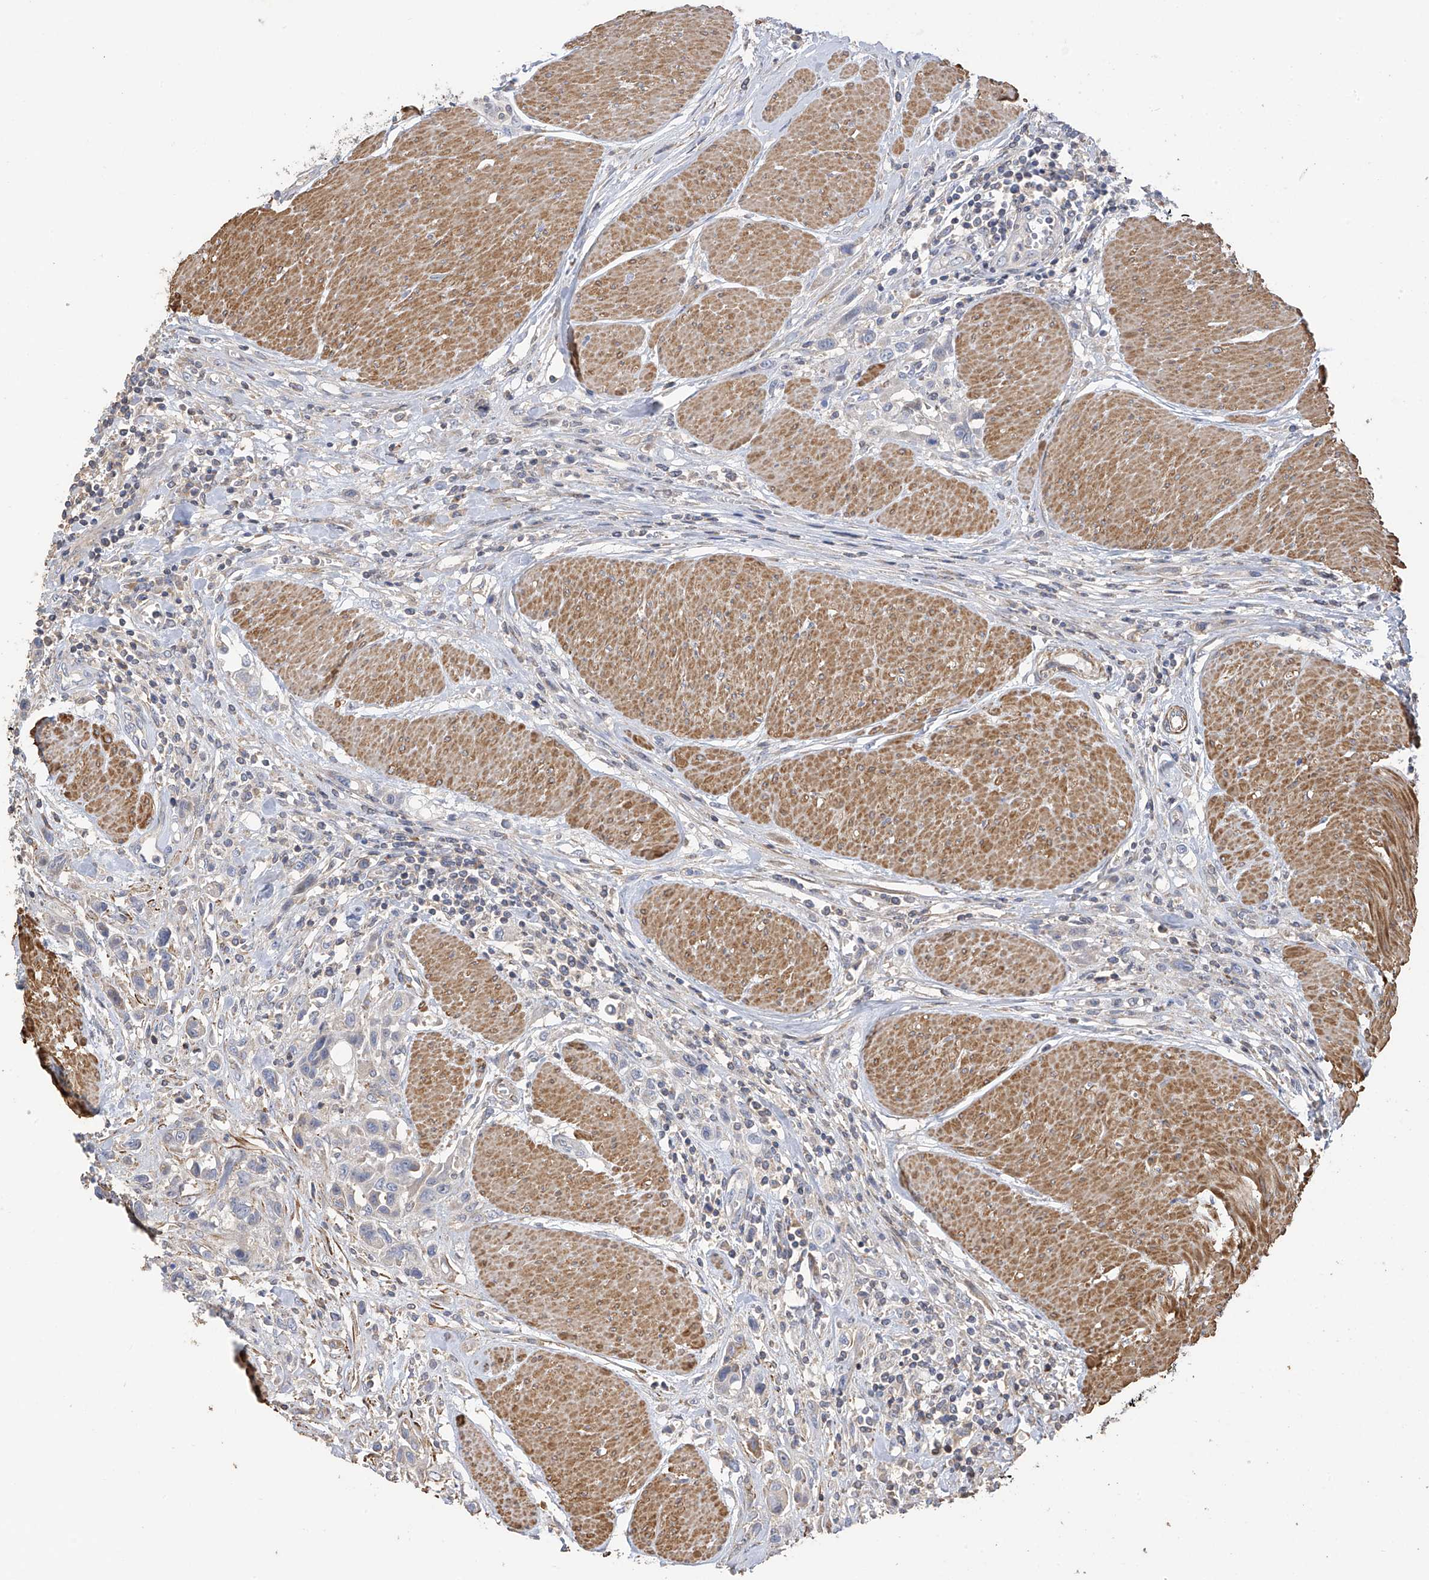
{"staining": {"intensity": "negative", "quantity": "none", "location": "none"}, "tissue": "urothelial cancer", "cell_type": "Tumor cells", "image_type": "cancer", "snomed": [{"axis": "morphology", "description": "Urothelial carcinoma, High grade"}, {"axis": "topography", "description": "Urinary bladder"}], "caption": "The histopathology image exhibits no staining of tumor cells in urothelial cancer.", "gene": "SLC43A3", "patient": {"sex": "male", "age": 50}}